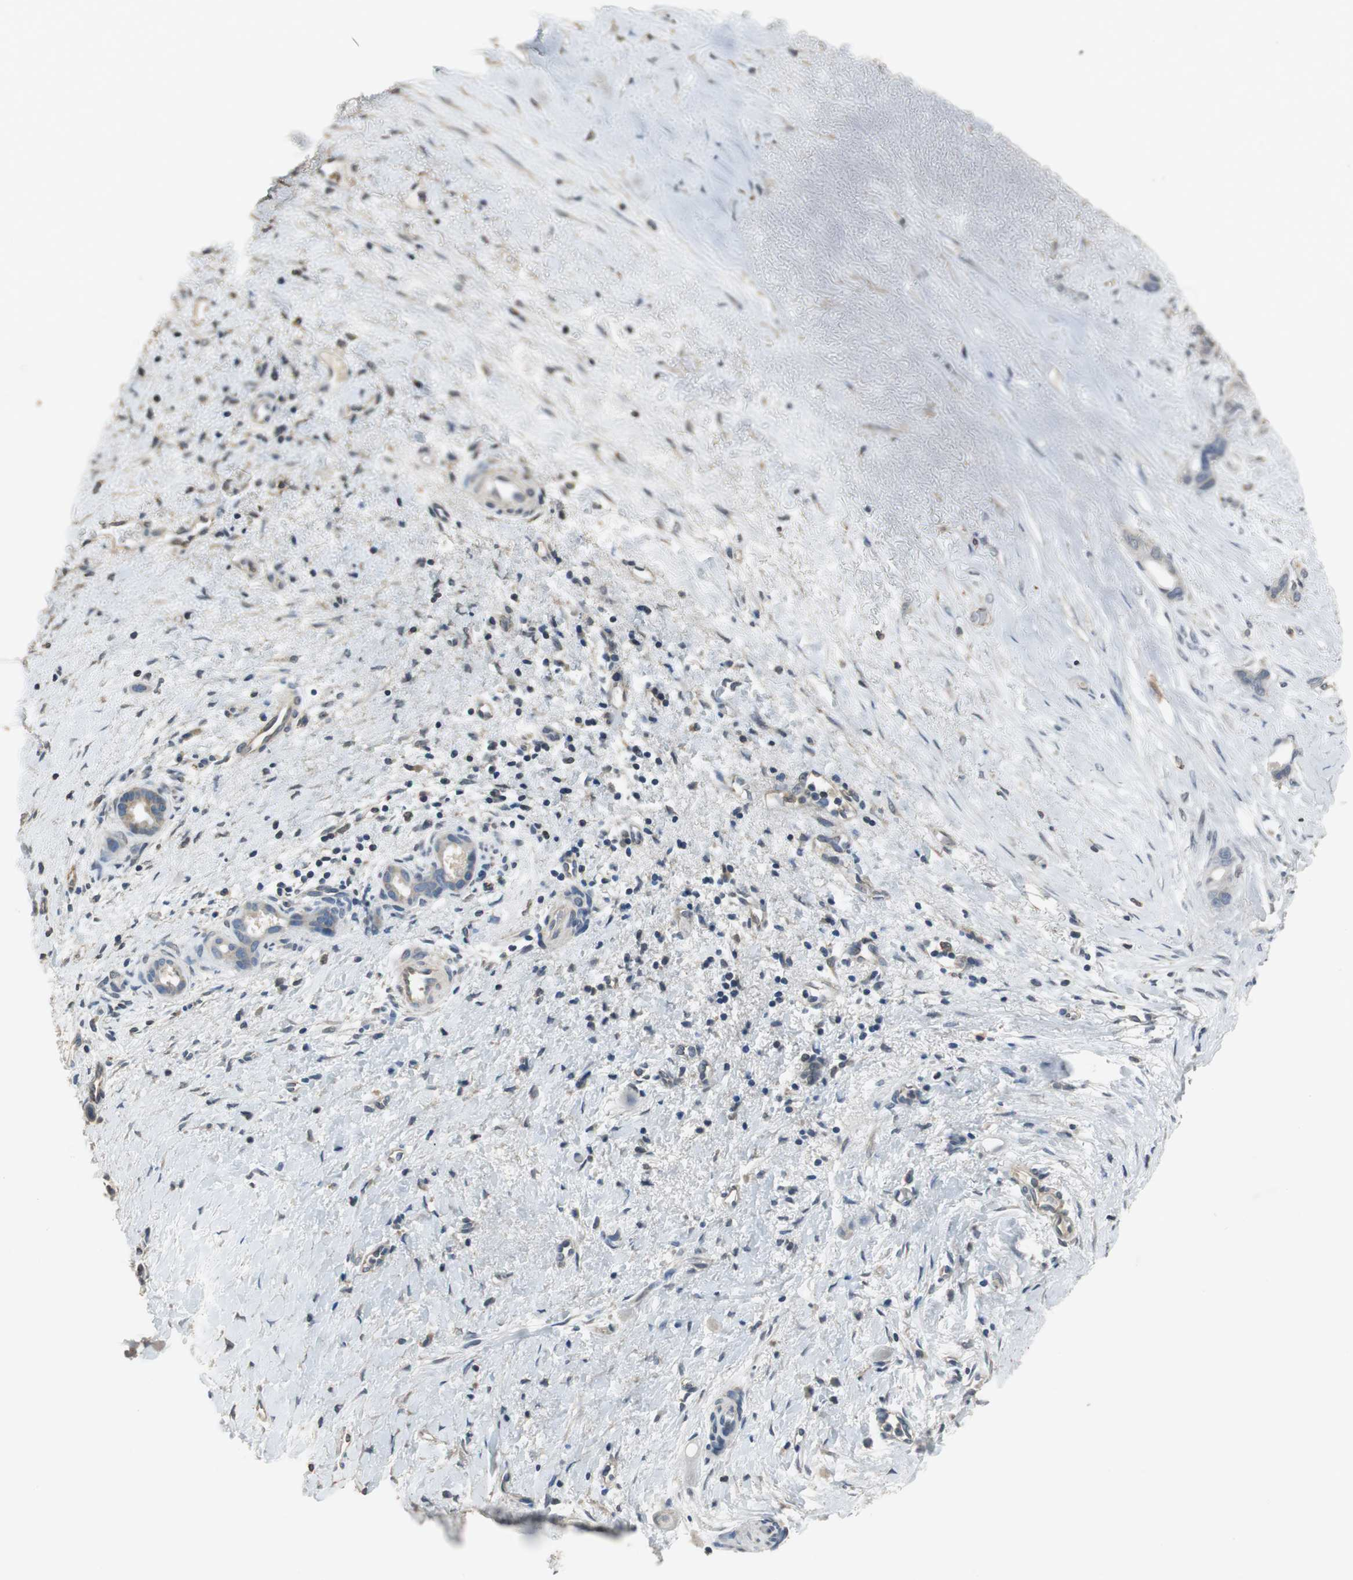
{"staining": {"intensity": "weak", "quantity": ">75%", "location": "cytoplasmic/membranous"}, "tissue": "liver cancer", "cell_type": "Tumor cells", "image_type": "cancer", "snomed": [{"axis": "morphology", "description": "Cholangiocarcinoma"}, {"axis": "topography", "description": "Liver"}], "caption": "Liver cancer (cholangiocarcinoma) stained for a protein (brown) displays weak cytoplasmic/membranous positive expression in about >75% of tumor cells.", "gene": "ALDH4A1", "patient": {"sex": "female", "age": 65}}